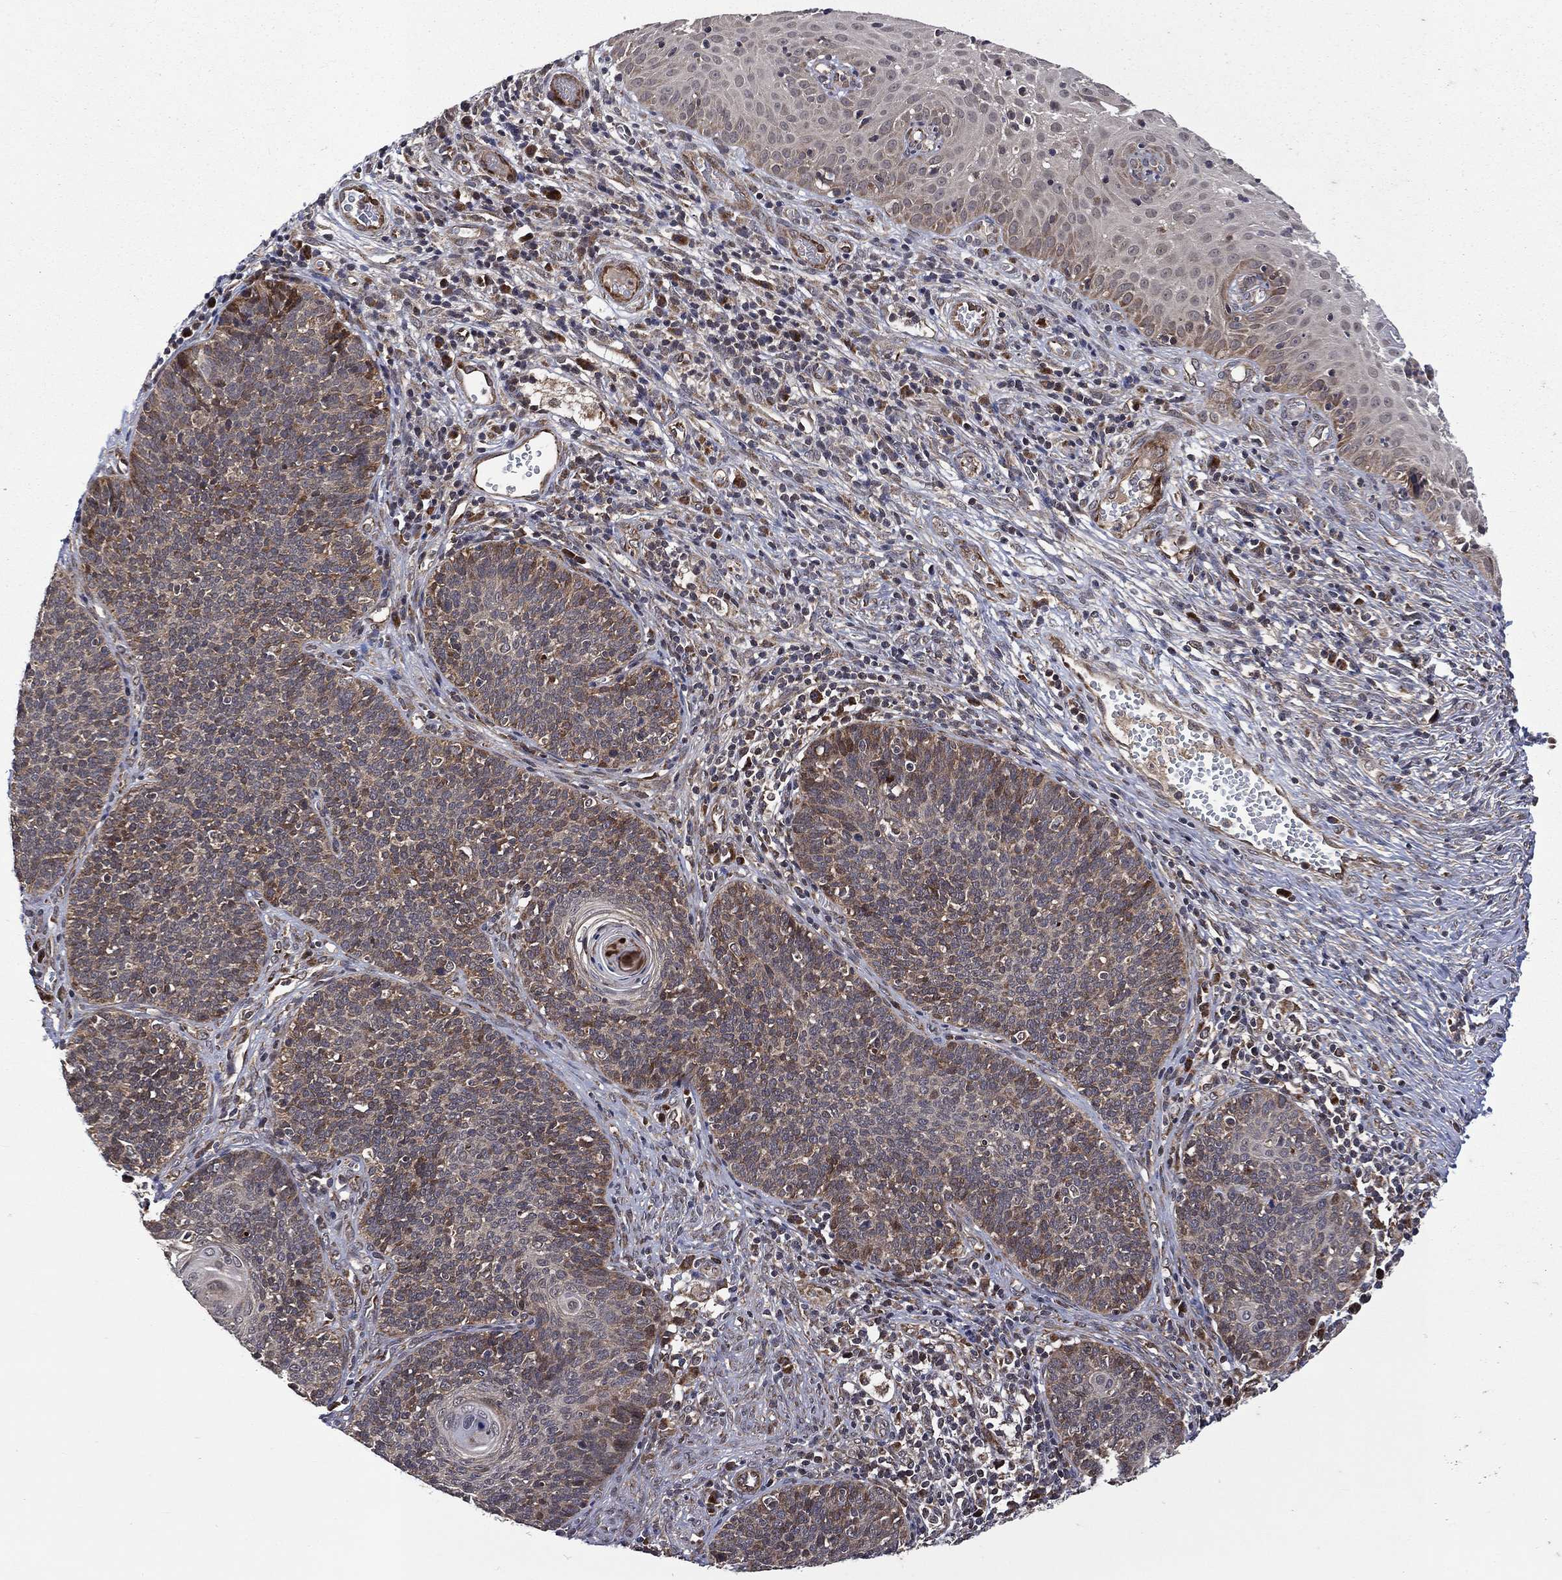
{"staining": {"intensity": "moderate", "quantity": "25%-75%", "location": "cytoplasmic/membranous"}, "tissue": "cervical cancer", "cell_type": "Tumor cells", "image_type": "cancer", "snomed": [{"axis": "morphology", "description": "Normal tissue, NOS"}, {"axis": "morphology", "description": "Squamous cell carcinoma, NOS"}, {"axis": "topography", "description": "Cervix"}], "caption": "Cervical squamous cell carcinoma tissue demonstrates moderate cytoplasmic/membranous expression in about 25%-75% of tumor cells", "gene": "RAB11FIP4", "patient": {"sex": "female", "age": 39}}